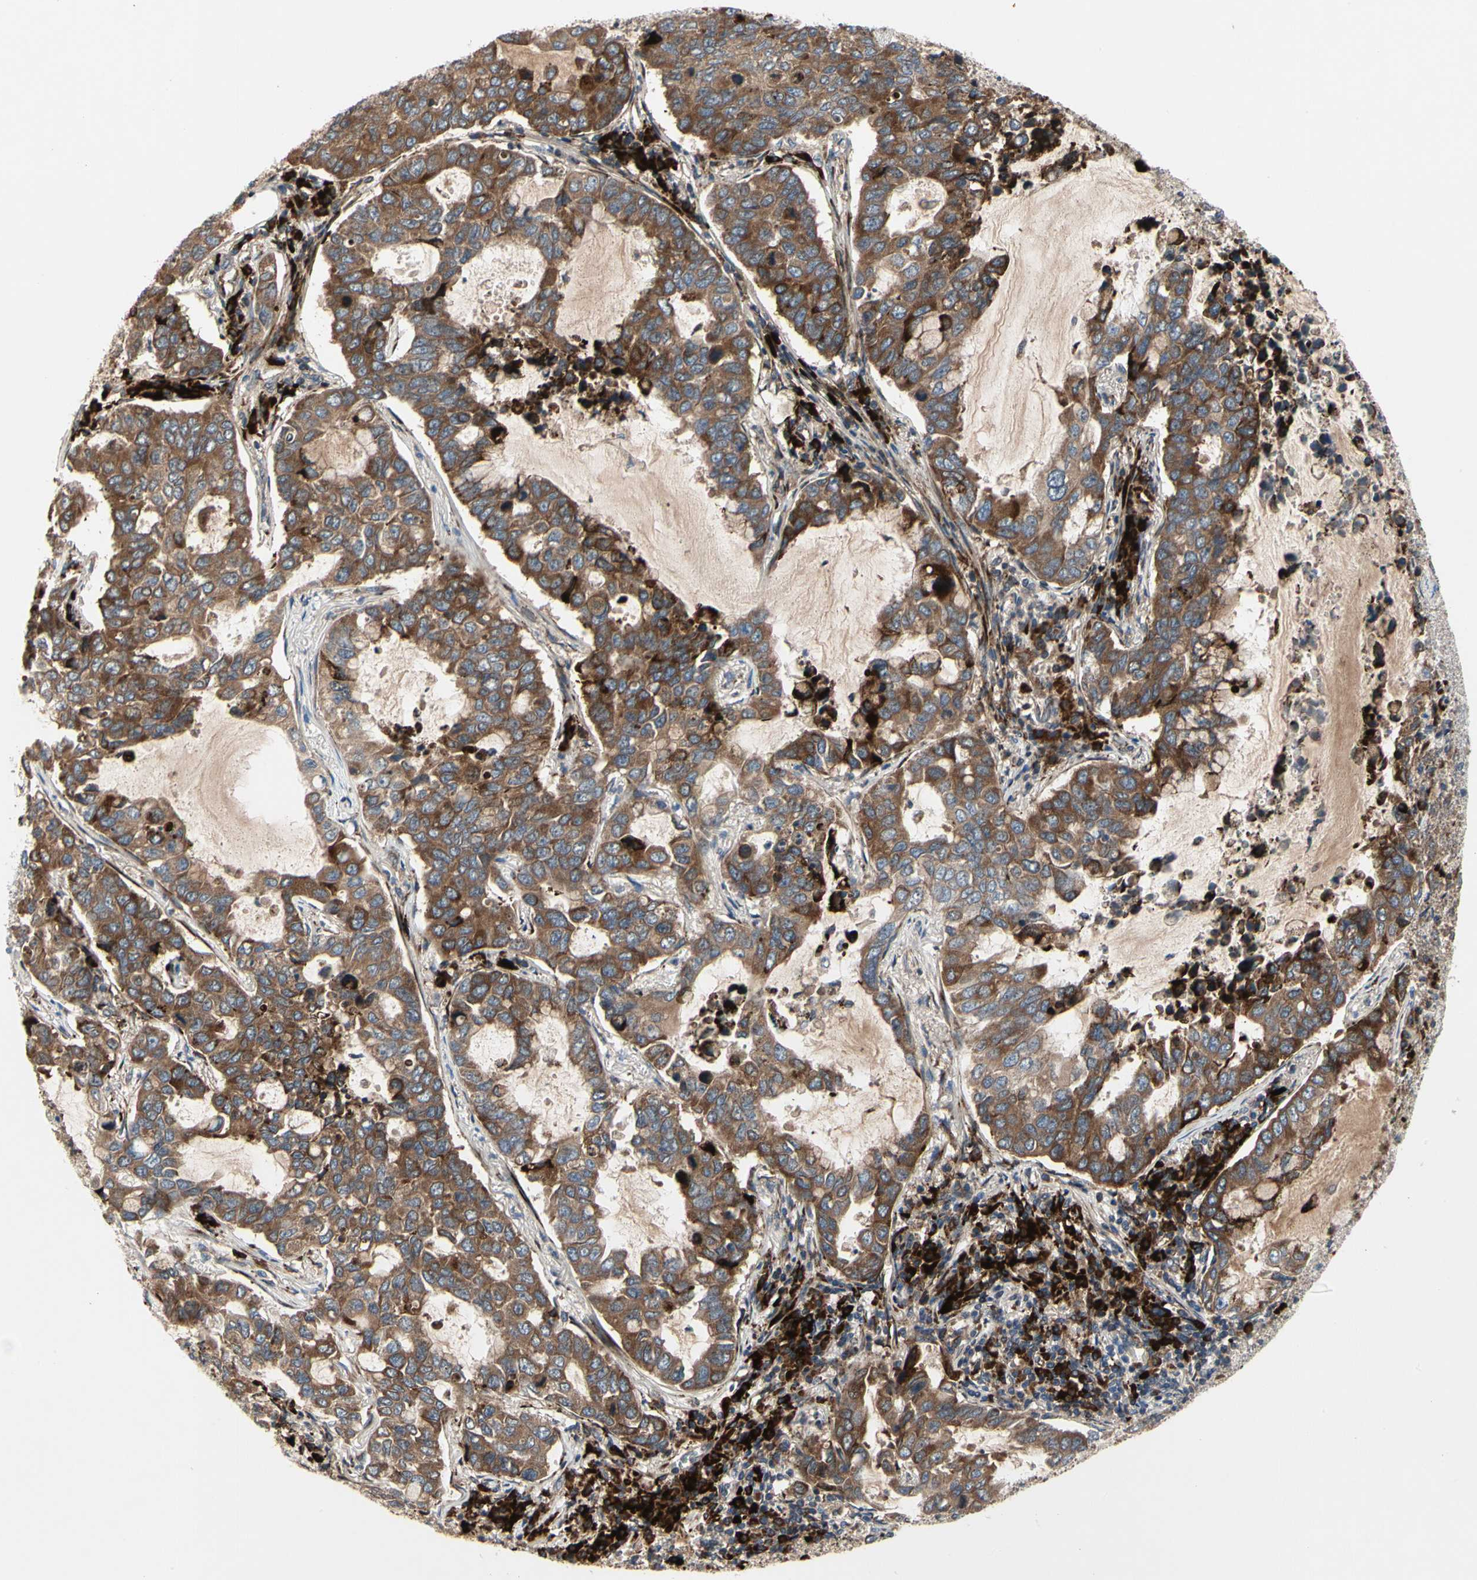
{"staining": {"intensity": "strong", "quantity": ">75%", "location": "cytoplasmic/membranous"}, "tissue": "lung cancer", "cell_type": "Tumor cells", "image_type": "cancer", "snomed": [{"axis": "morphology", "description": "Adenocarcinoma, NOS"}, {"axis": "topography", "description": "Lung"}], "caption": "This image demonstrates immunohistochemistry staining of lung cancer (adenocarcinoma), with high strong cytoplasmic/membranous staining in about >75% of tumor cells.", "gene": "MMEL1", "patient": {"sex": "male", "age": 64}}